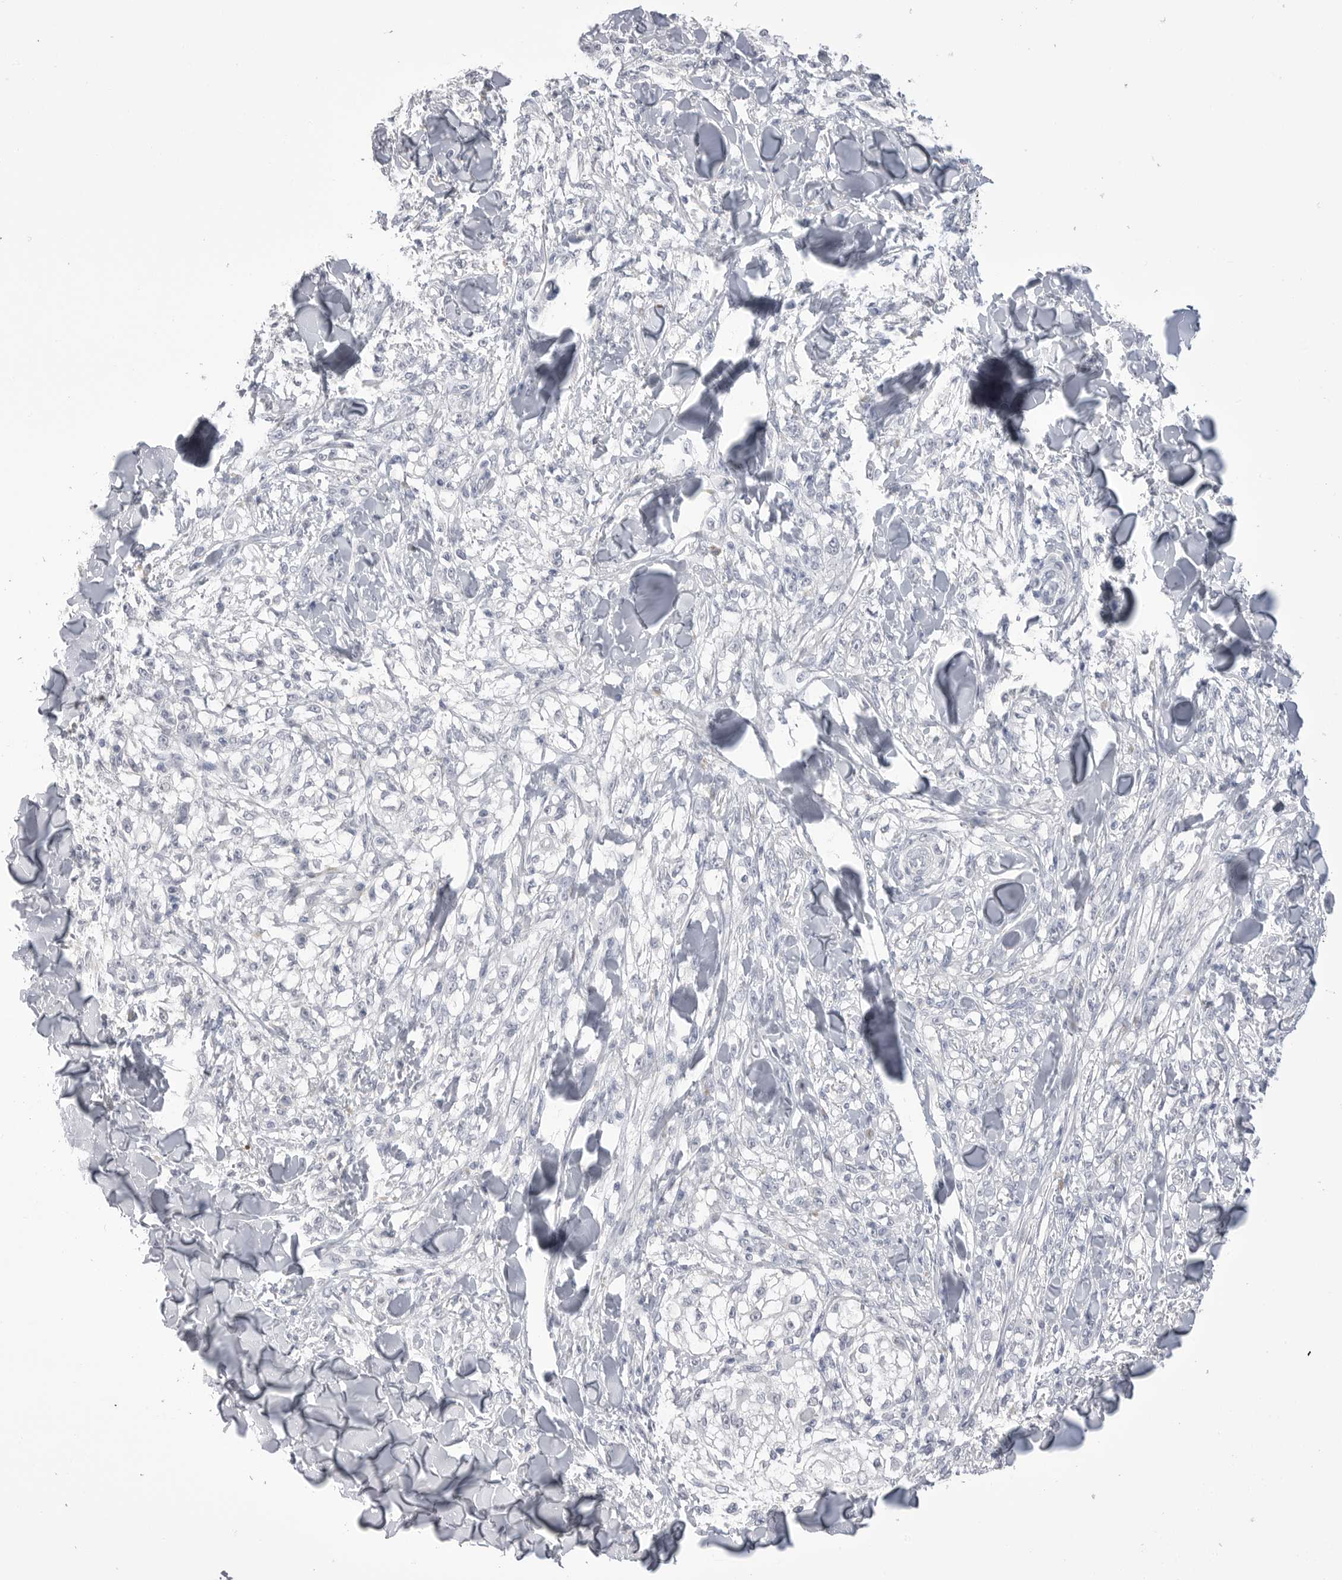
{"staining": {"intensity": "negative", "quantity": "none", "location": "none"}, "tissue": "melanoma", "cell_type": "Tumor cells", "image_type": "cancer", "snomed": [{"axis": "morphology", "description": "Malignant melanoma, NOS"}, {"axis": "topography", "description": "Skin of head"}], "caption": "Immunohistochemistry (IHC) photomicrograph of human malignant melanoma stained for a protein (brown), which reveals no positivity in tumor cells.", "gene": "CPB1", "patient": {"sex": "male", "age": 83}}